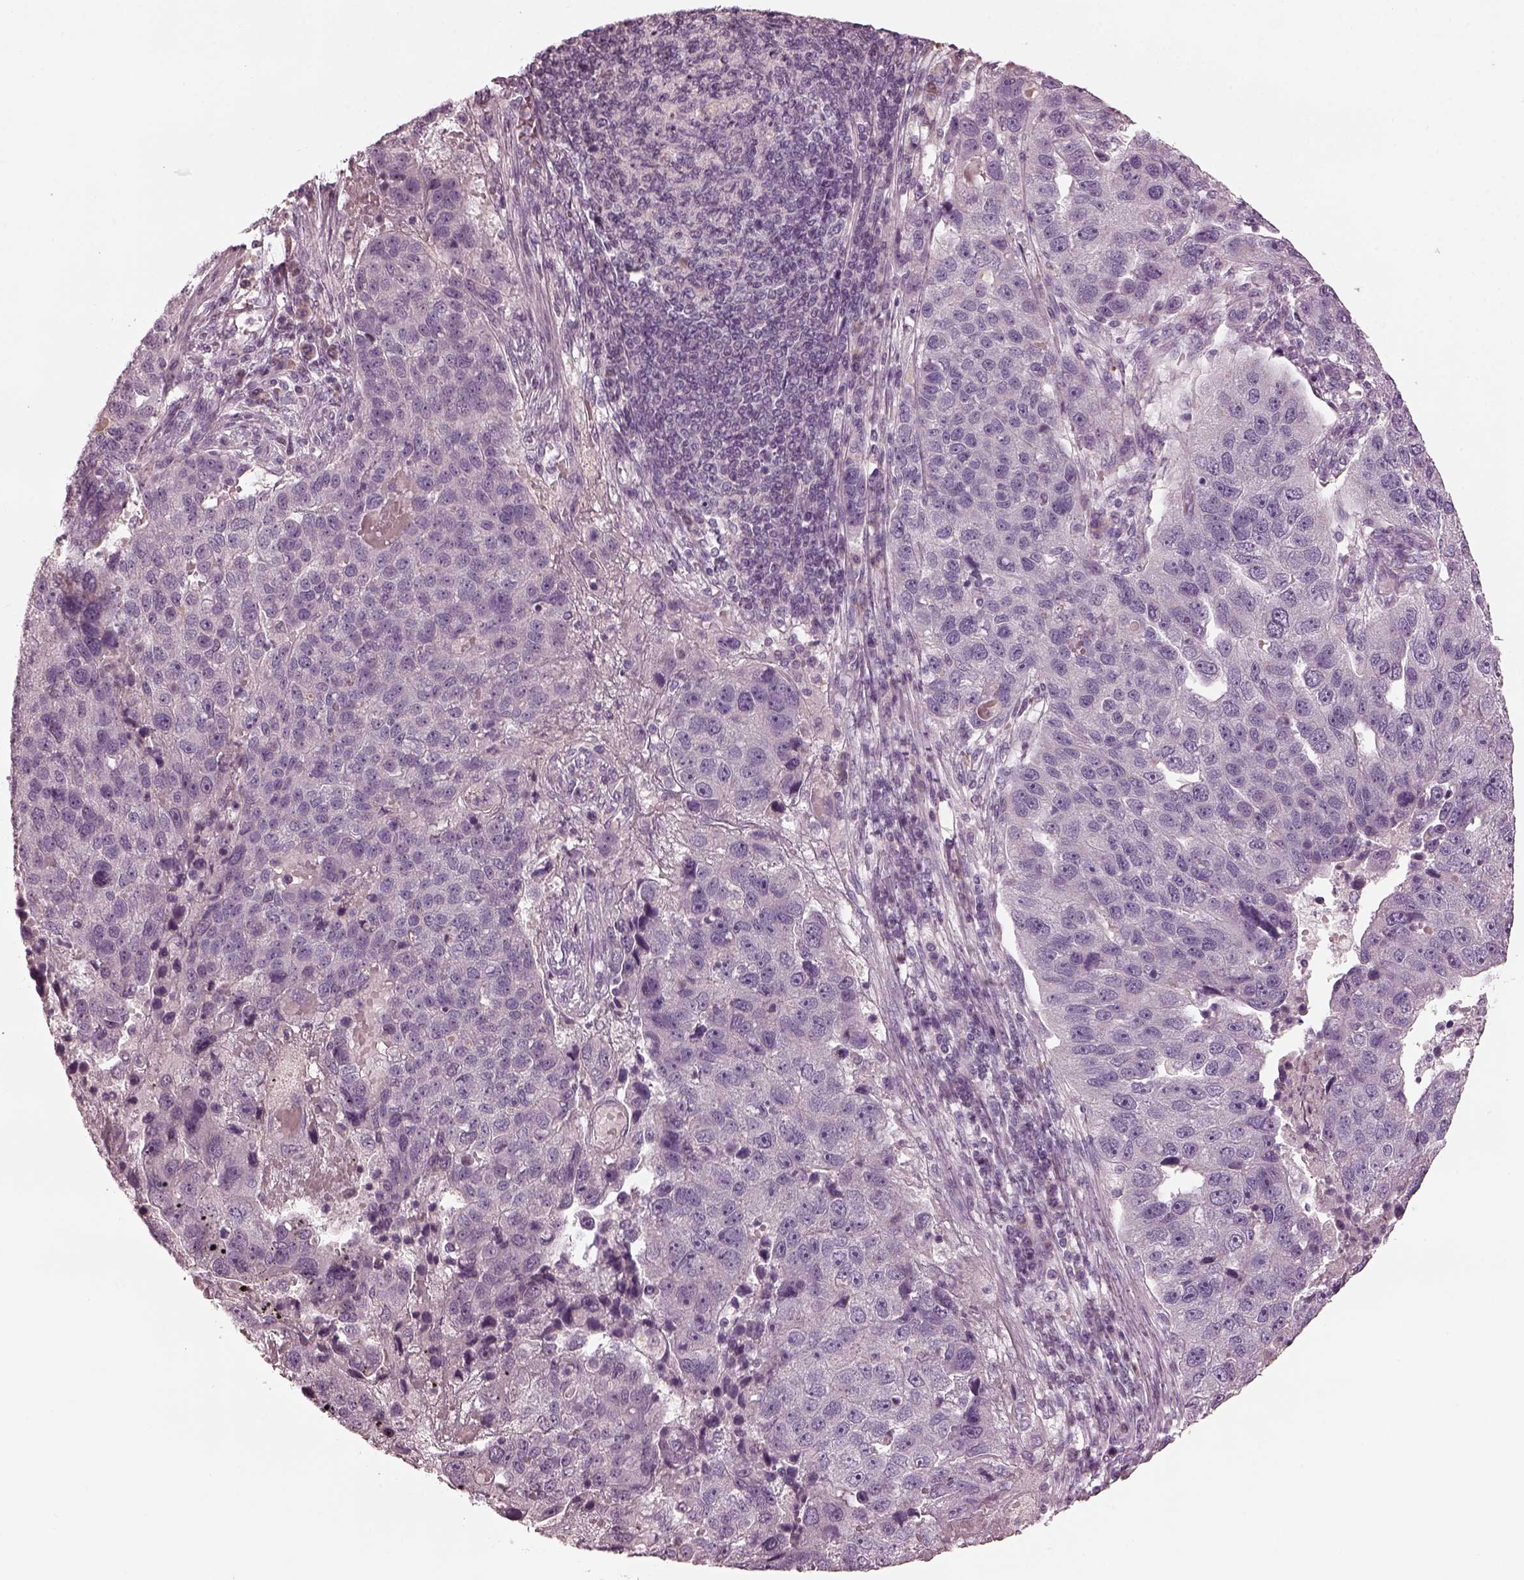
{"staining": {"intensity": "negative", "quantity": "none", "location": "none"}, "tissue": "pancreatic cancer", "cell_type": "Tumor cells", "image_type": "cancer", "snomed": [{"axis": "morphology", "description": "Adenocarcinoma, NOS"}, {"axis": "topography", "description": "Pancreas"}], "caption": "This is an immunohistochemistry (IHC) photomicrograph of human pancreatic adenocarcinoma. There is no expression in tumor cells.", "gene": "MIA", "patient": {"sex": "female", "age": 61}}